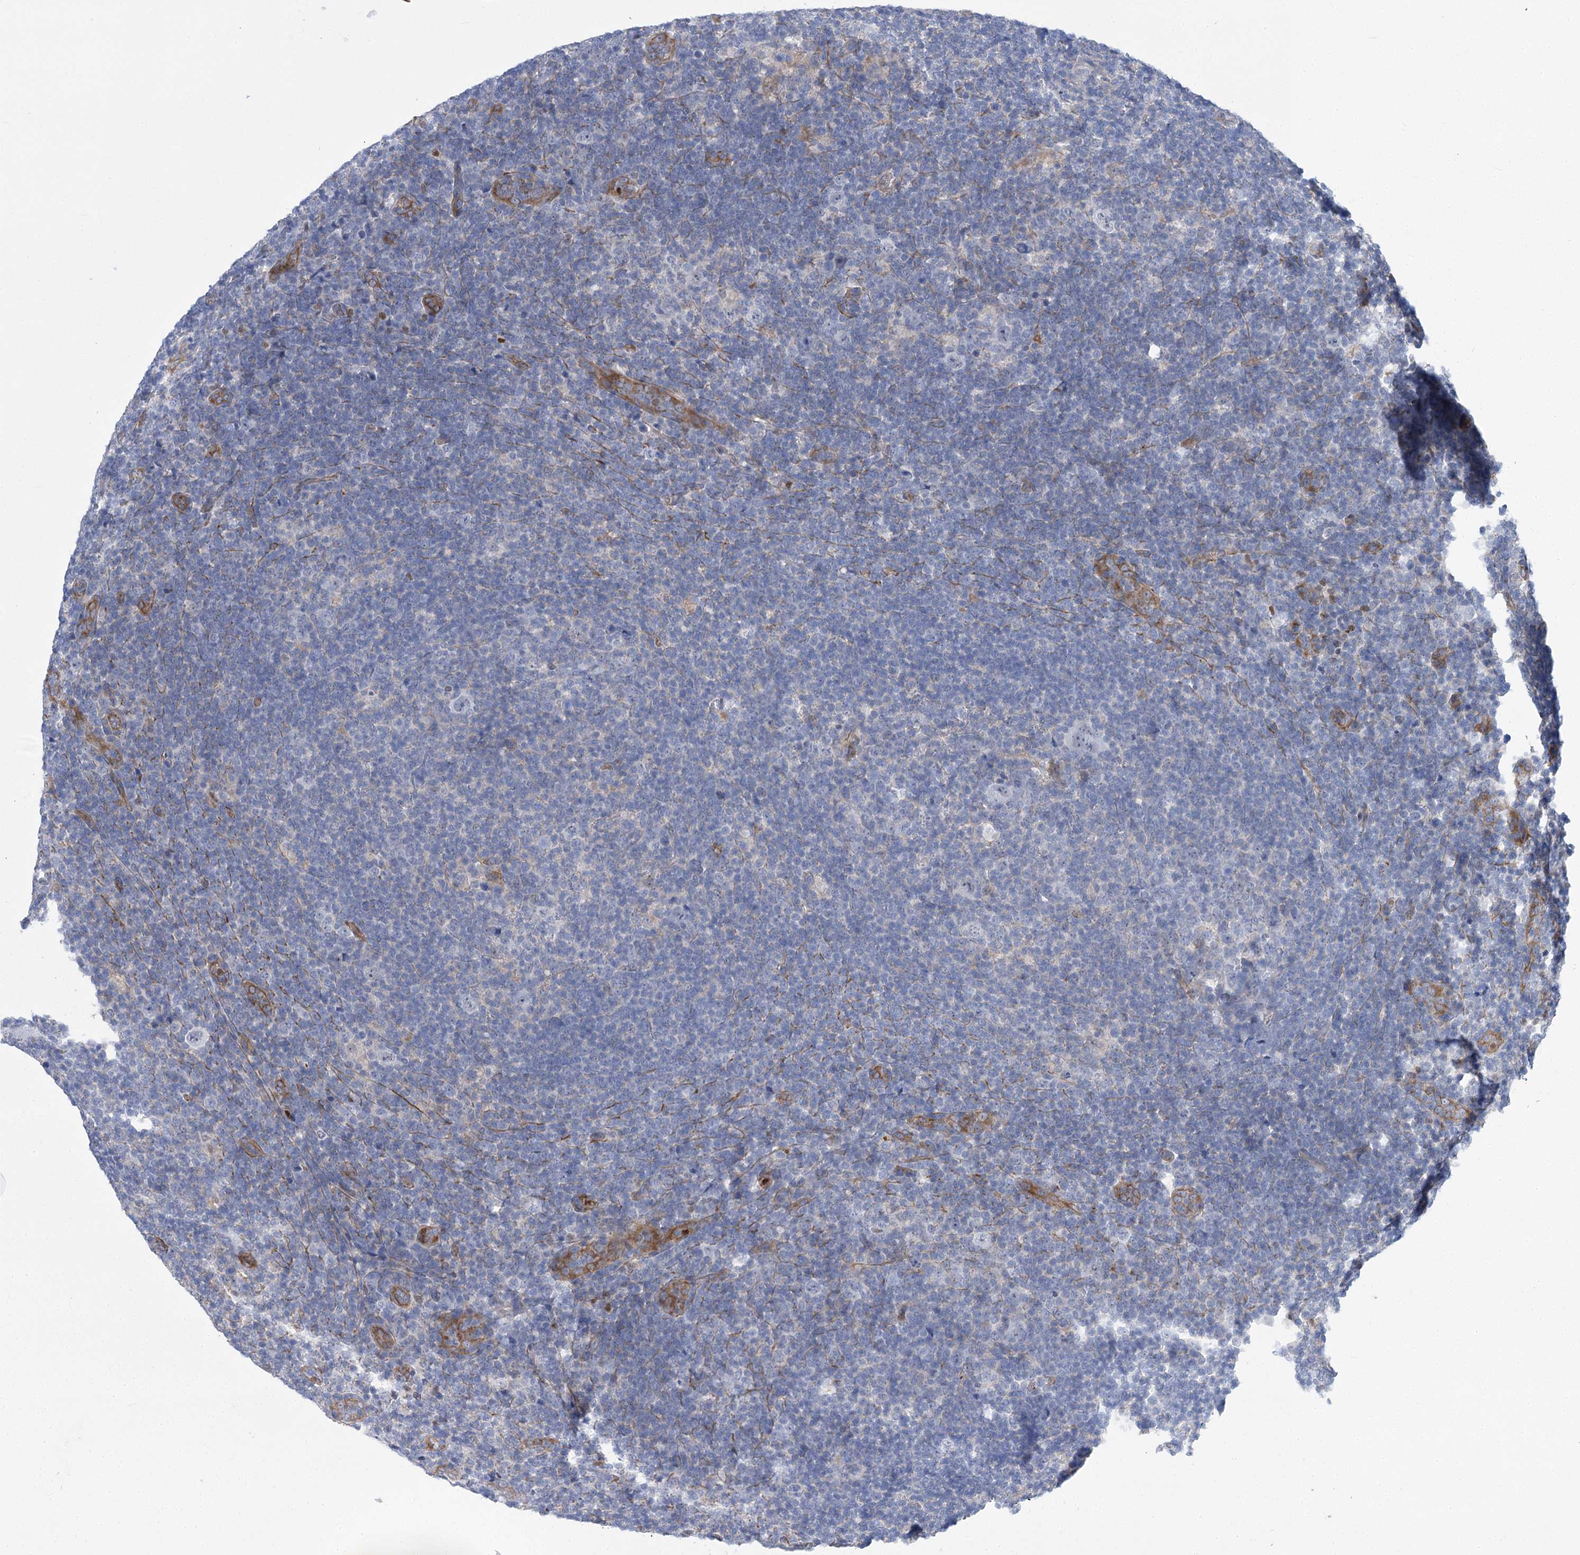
{"staining": {"intensity": "negative", "quantity": "none", "location": "none"}, "tissue": "lymphoma", "cell_type": "Tumor cells", "image_type": "cancer", "snomed": [{"axis": "morphology", "description": "Hodgkin's disease, NOS"}, {"axis": "topography", "description": "Lymph node"}], "caption": "The immunohistochemistry image has no significant expression in tumor cells of Hodgkin's disease tissue. (Stains: DAB (3,3'-diaminobenzidine) immunohistochemistry with hematoxylin counter stain, Microscopy: brightfield microscopy at high magnification).", "gene": "THAP6", "patient": {"sex": "female", "age": 57}}